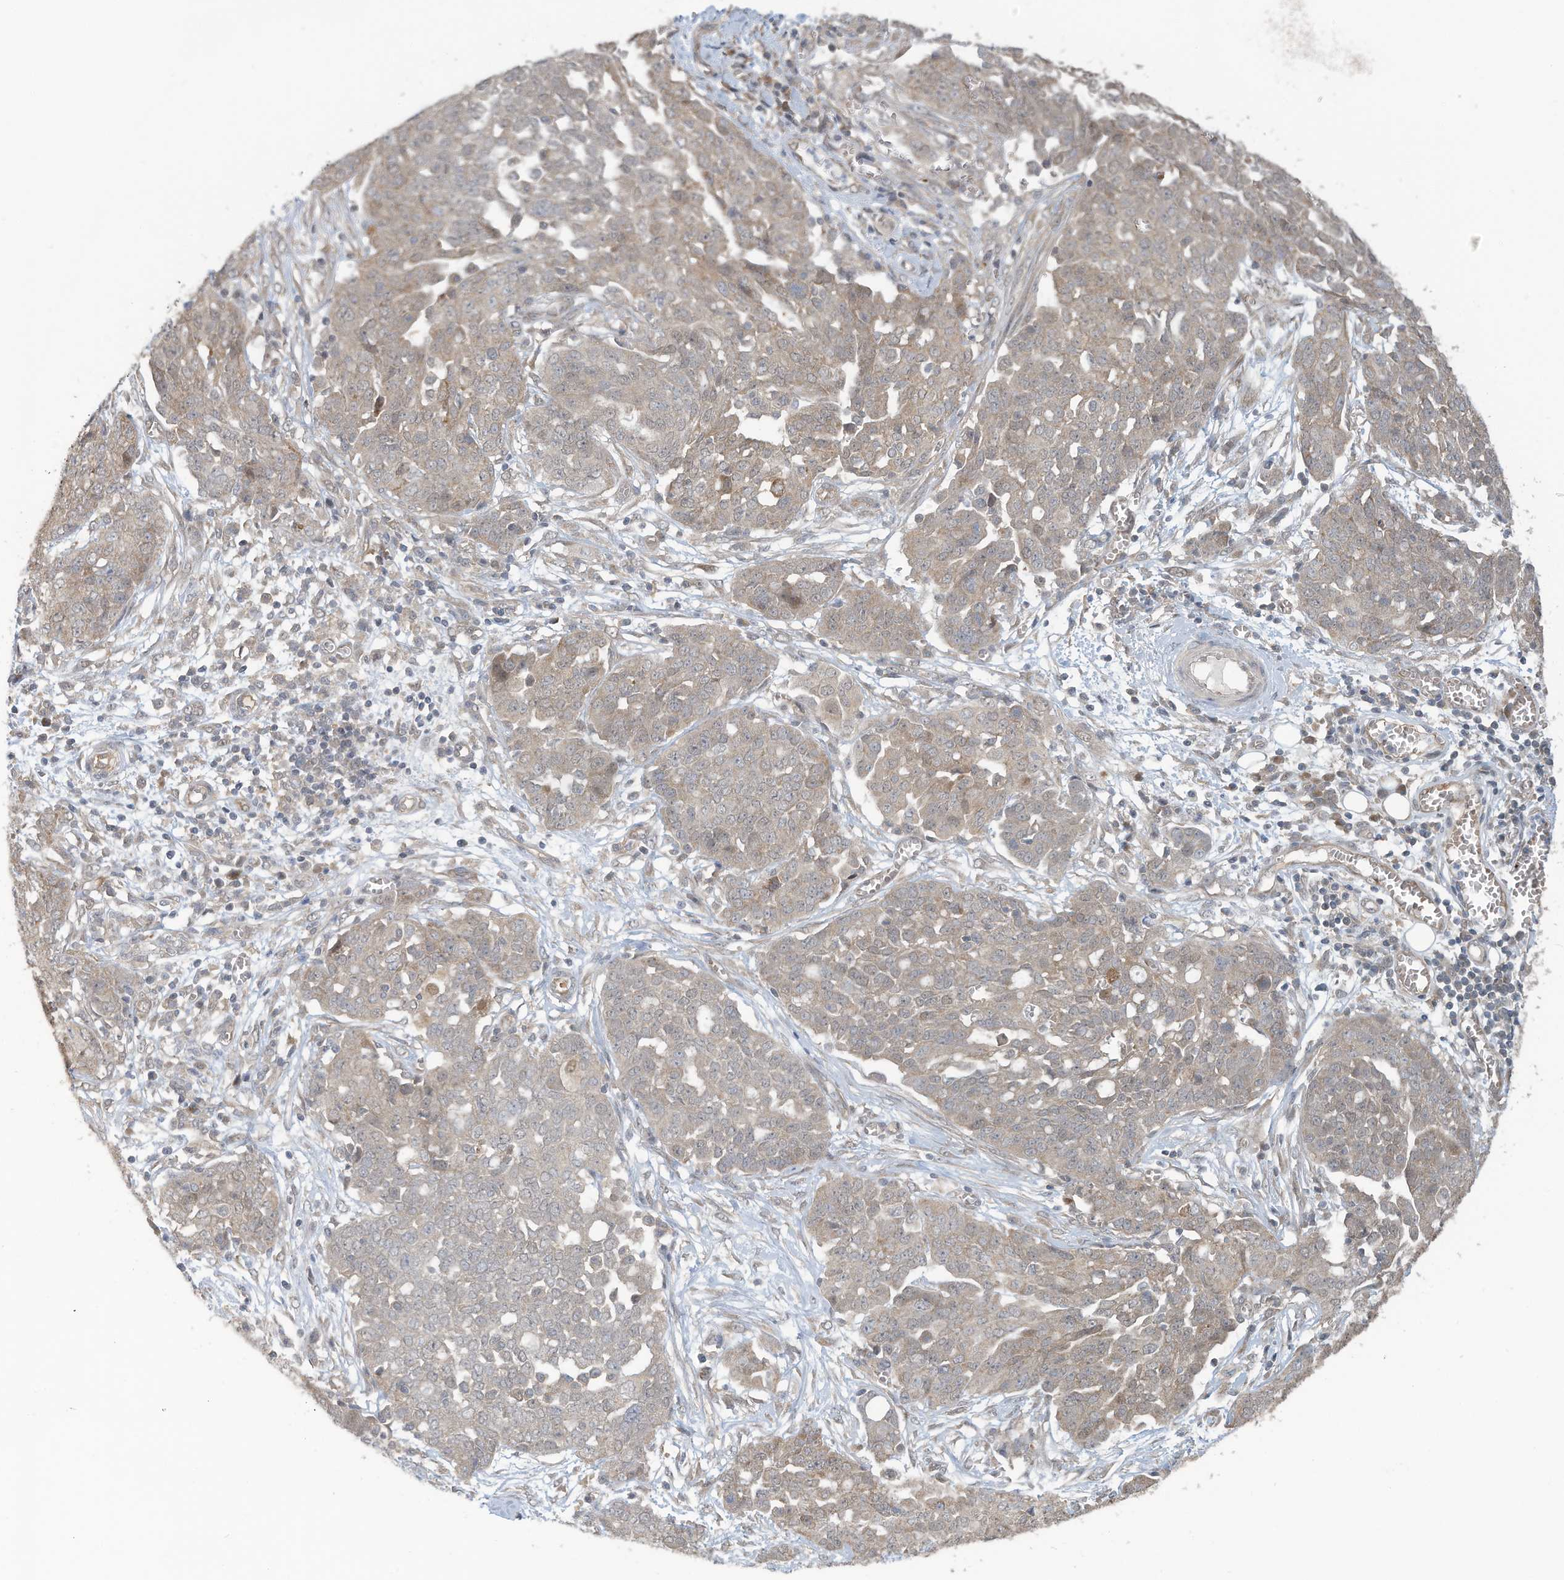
{"staining": {"intensity": "weak", "quantity": "<25%", "location": "cytoplasmic/membranous"}, "tissue": "ovarian cancer", "cell_type": "Tumor cells", "image_type": "cancer", "snomed": [{"axis": "morphology", "description": "Cystadenocarcinoma, serous, NOS"}, {"axis": "topography", "description": "Soft tissue"}, {"axis": "topography", "description": "Ovary"}], "caption": "Immunohistochemistry photomicrograph of ovarian cancer (serous cystadenocarcinoma) stained for a protein (brown), which reveals no staining in tumor cells.", "gene": "ERI2", "patient": {"sex": "female", "age": 57}}